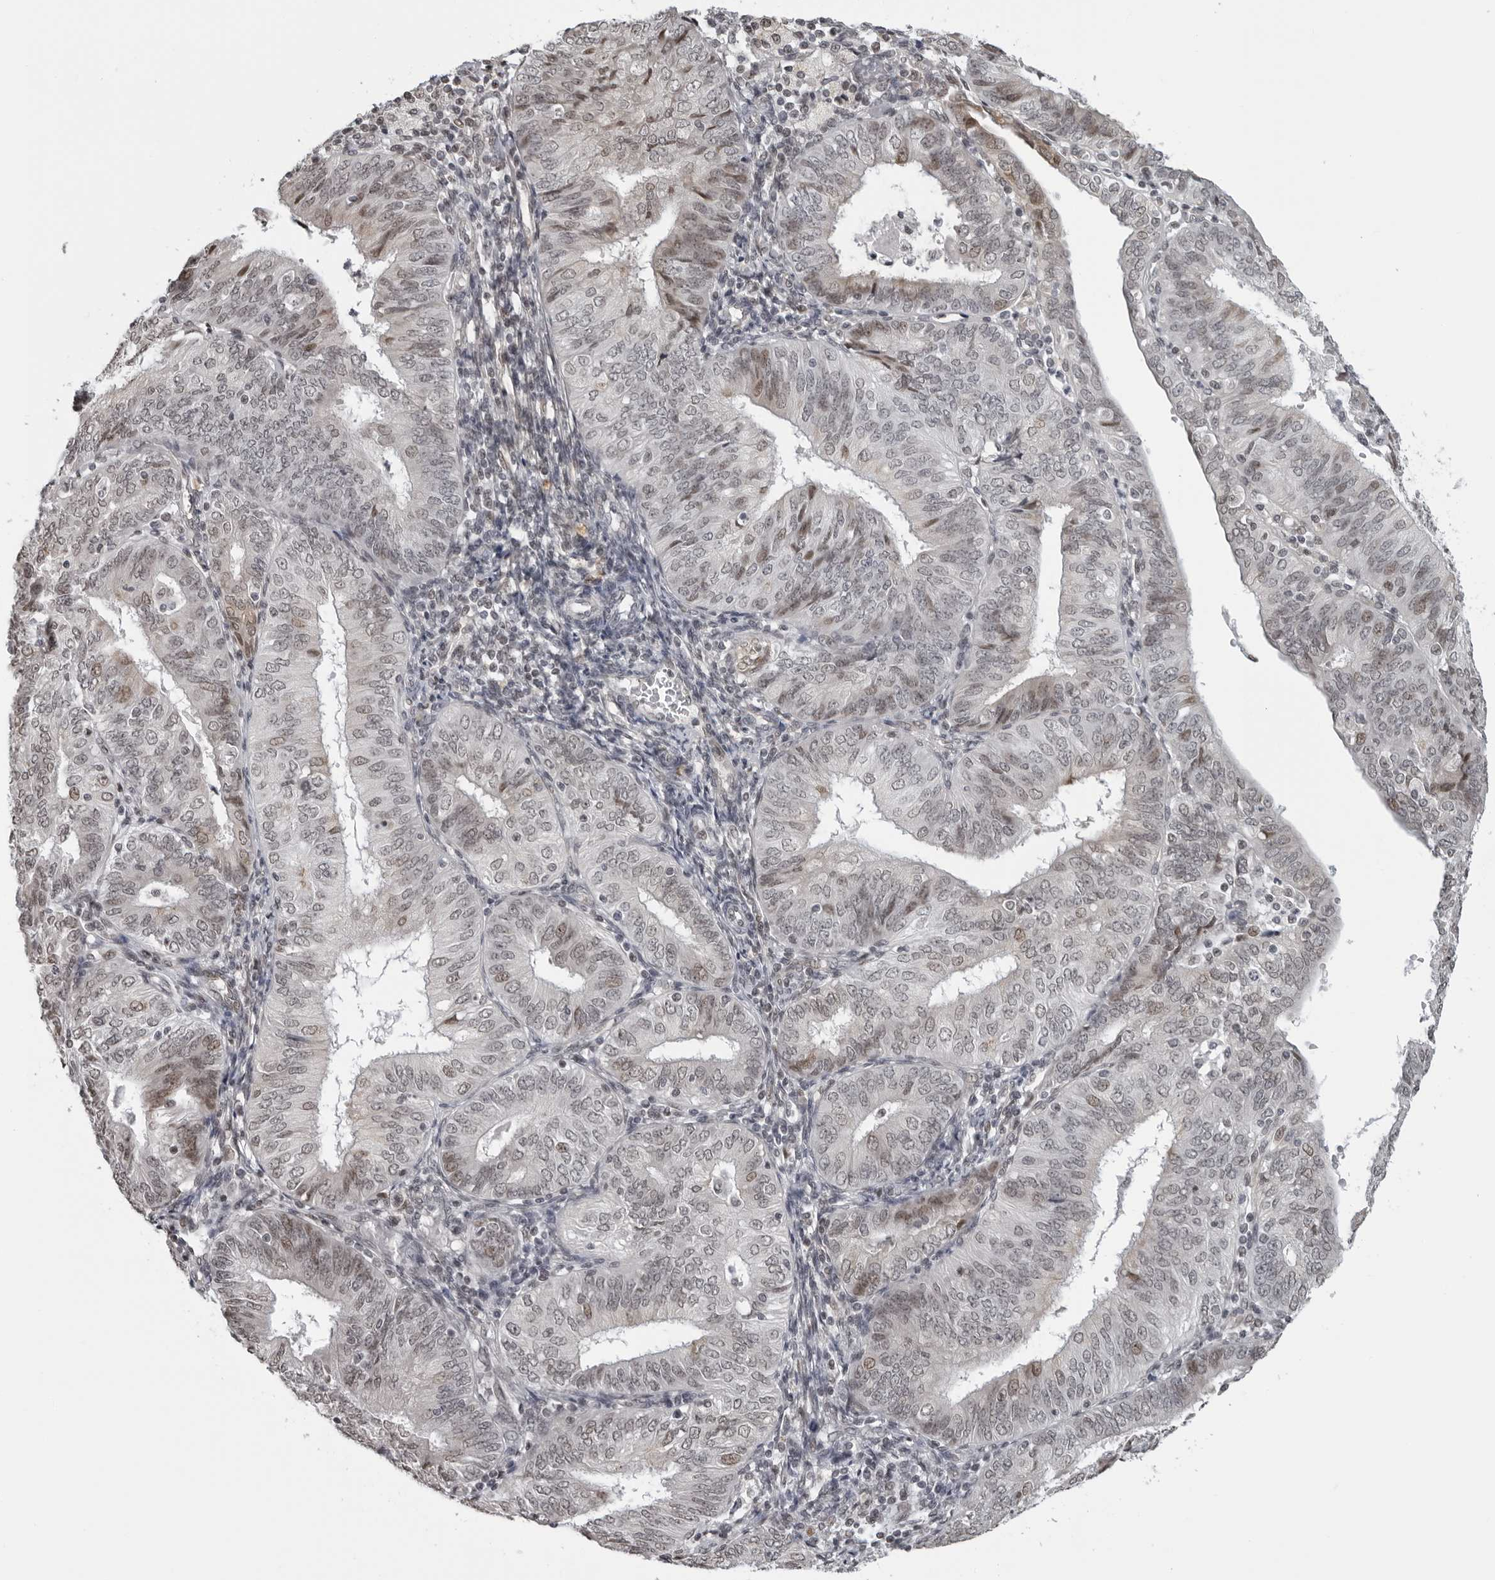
{"staining": {"intensity": "weak", "quantity": "25%-75%", "location": "nuclear"}, "tissue": "endometrial cancer", "cell_type": "Tumor cells", "image_type": "cancer", "snomed": [{"axis": "morphology", "description": "Adenocarcinoma, NOS"}, {"axis": "topography", "description": "Endometrium"}], "caption": "This histopathology image displays endometrial cancer stained with immunohistochemistry to label a protein in brown. The nuclear of tumor cells show weak positivity for the protein. Nuclei are counter-stained blue.", "gene": "MAF", "patient": {"sex": "female", "age": 58}}